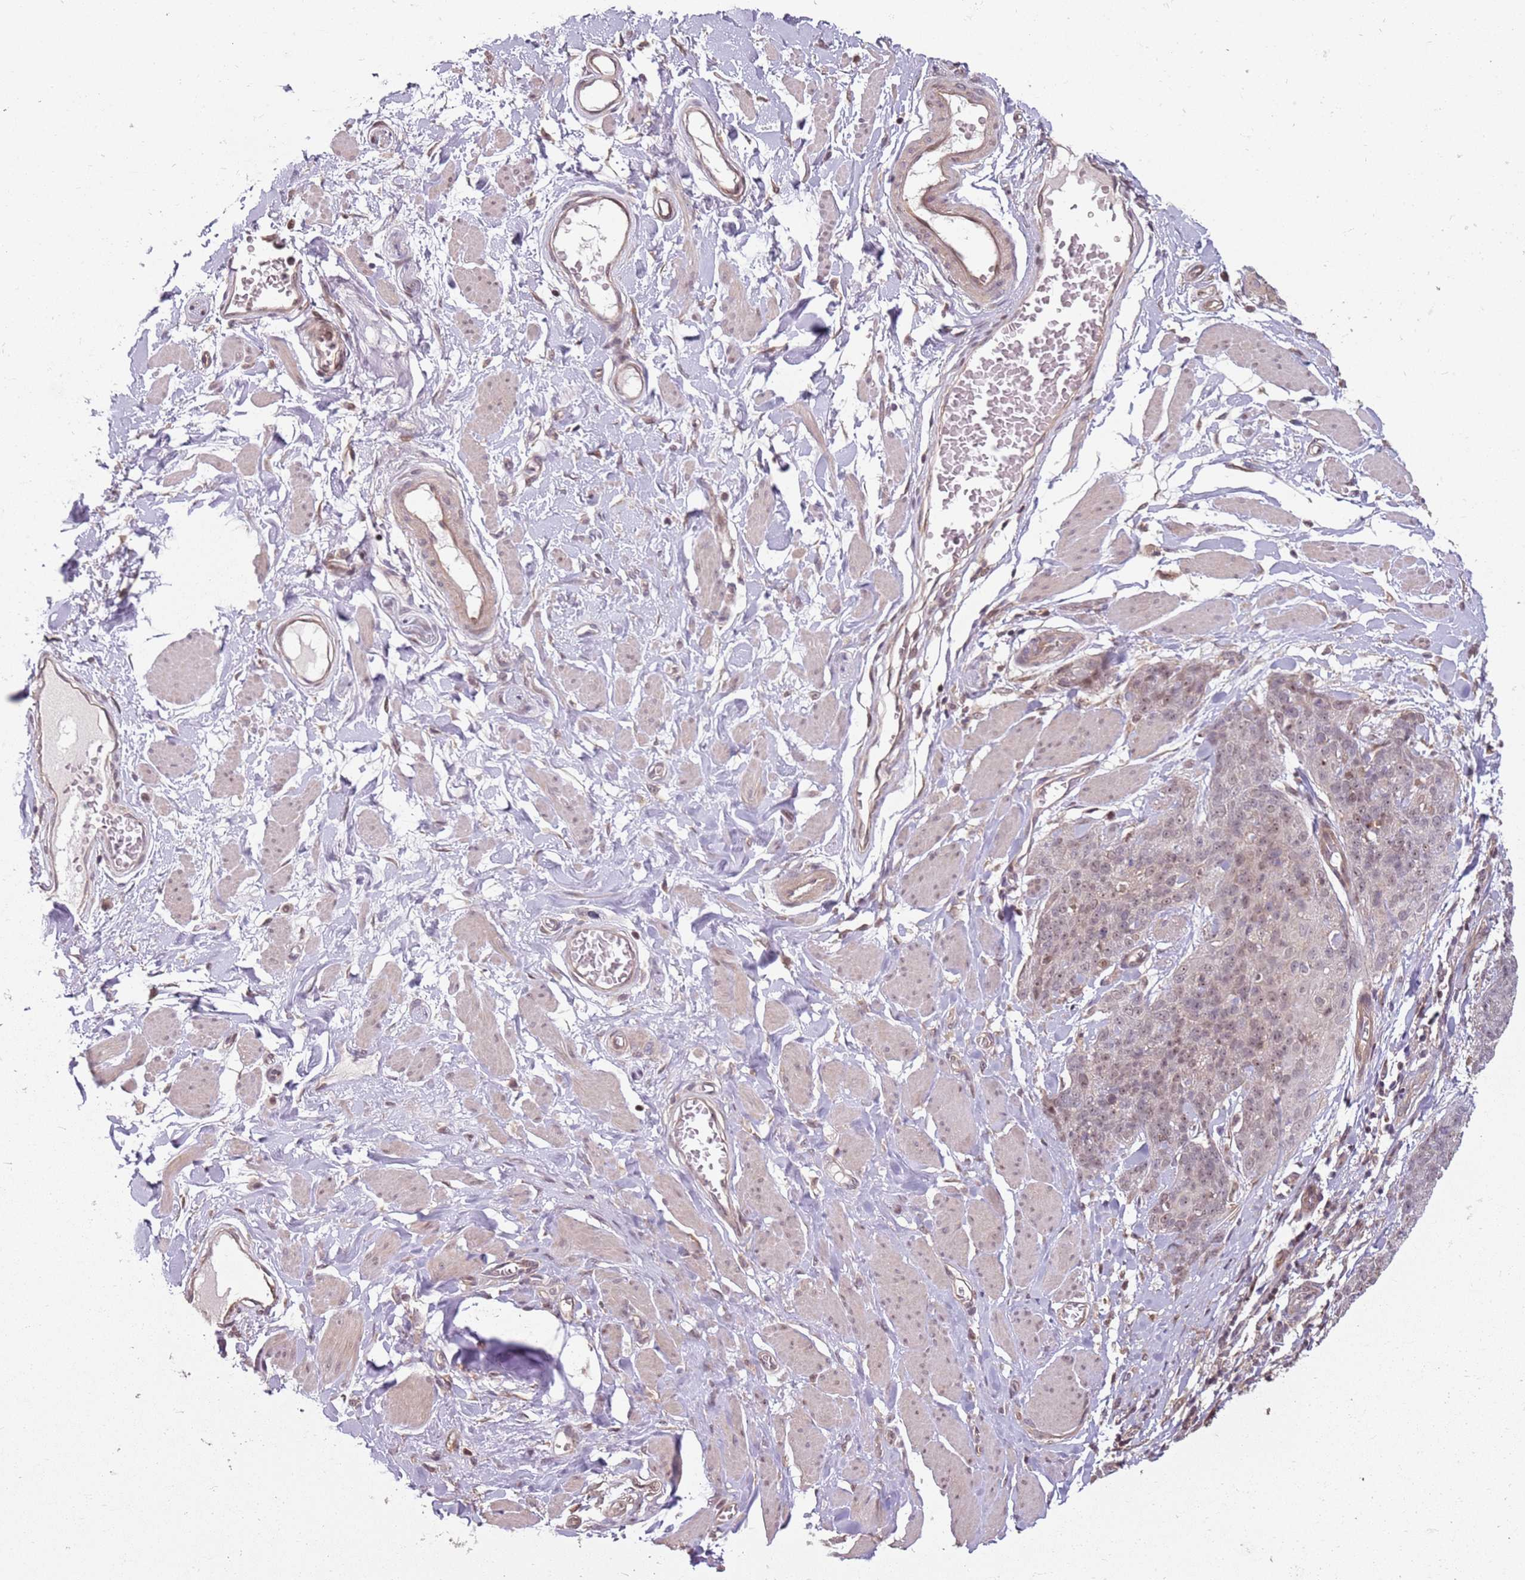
{"staining": {"intensity": "weak", "quantity": "<25%", "location": "nuclear"}, "tissue": "skin cancer", "cell_type": "Tumor cells", "image_type": "cancer", "snomed": [{"axis": "morphology", "description": "Squamous cell carcinoma, NOS"}, {"axis": "topography", "description": "Skin"}, {"axis": "topography", "description": "Vulva"}], "caption": "DAB (3,3'-diaminobenzidine) immunohistochemical staining of skin cancer demonstrates no significant positivity in tumor cells. (DAB (3,3'-diaminobenzidine) immunohistochemistry (IHC) visualized using brightfield microscopy, high magnification).", "gene": "CHURC1", "patient": {"sex": "female", "age": 85}}